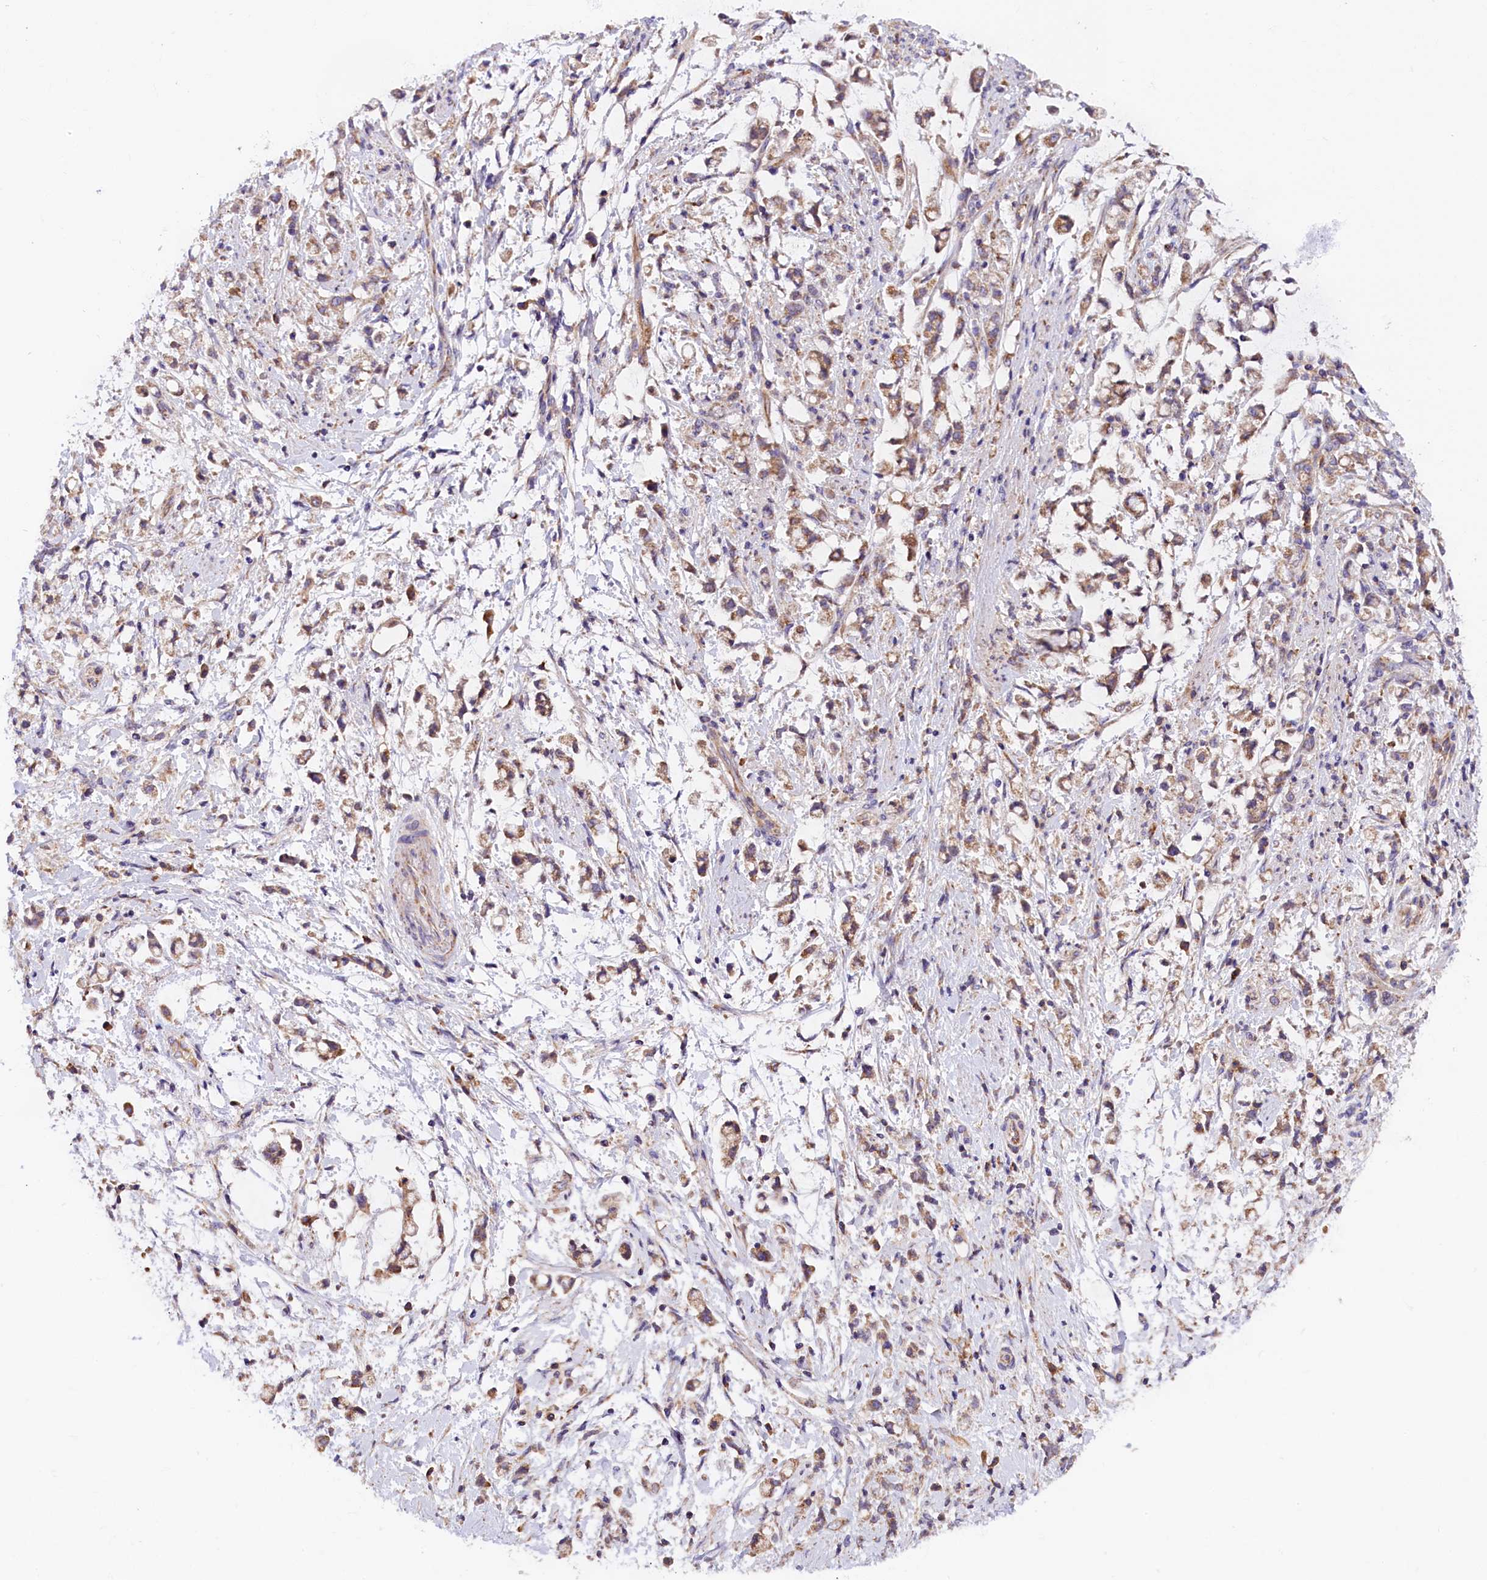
{"staining": {"intensity": "moderate", "quantity": "25%-75%", "location": "cytoplasmic/membranous"}, "tissue": "stomach cancer", "cell_type": "Tumor cells", "image_type": "cancer", "snomed": [{"axis": "morphology", "description": "Adenocarcinoma, NOS"}, {"axis": "topography", "description": "Stomach"}], "caption": "An IHC histopathology image of neoplastic tissue is shown. Protein staining in brown shows moderate cytoplasmic/membranous positivity in stomach adenocarcinoma within tumor cells.", "gene": "DNAJB9", "patient": {"sex": "female", "age": 60}}